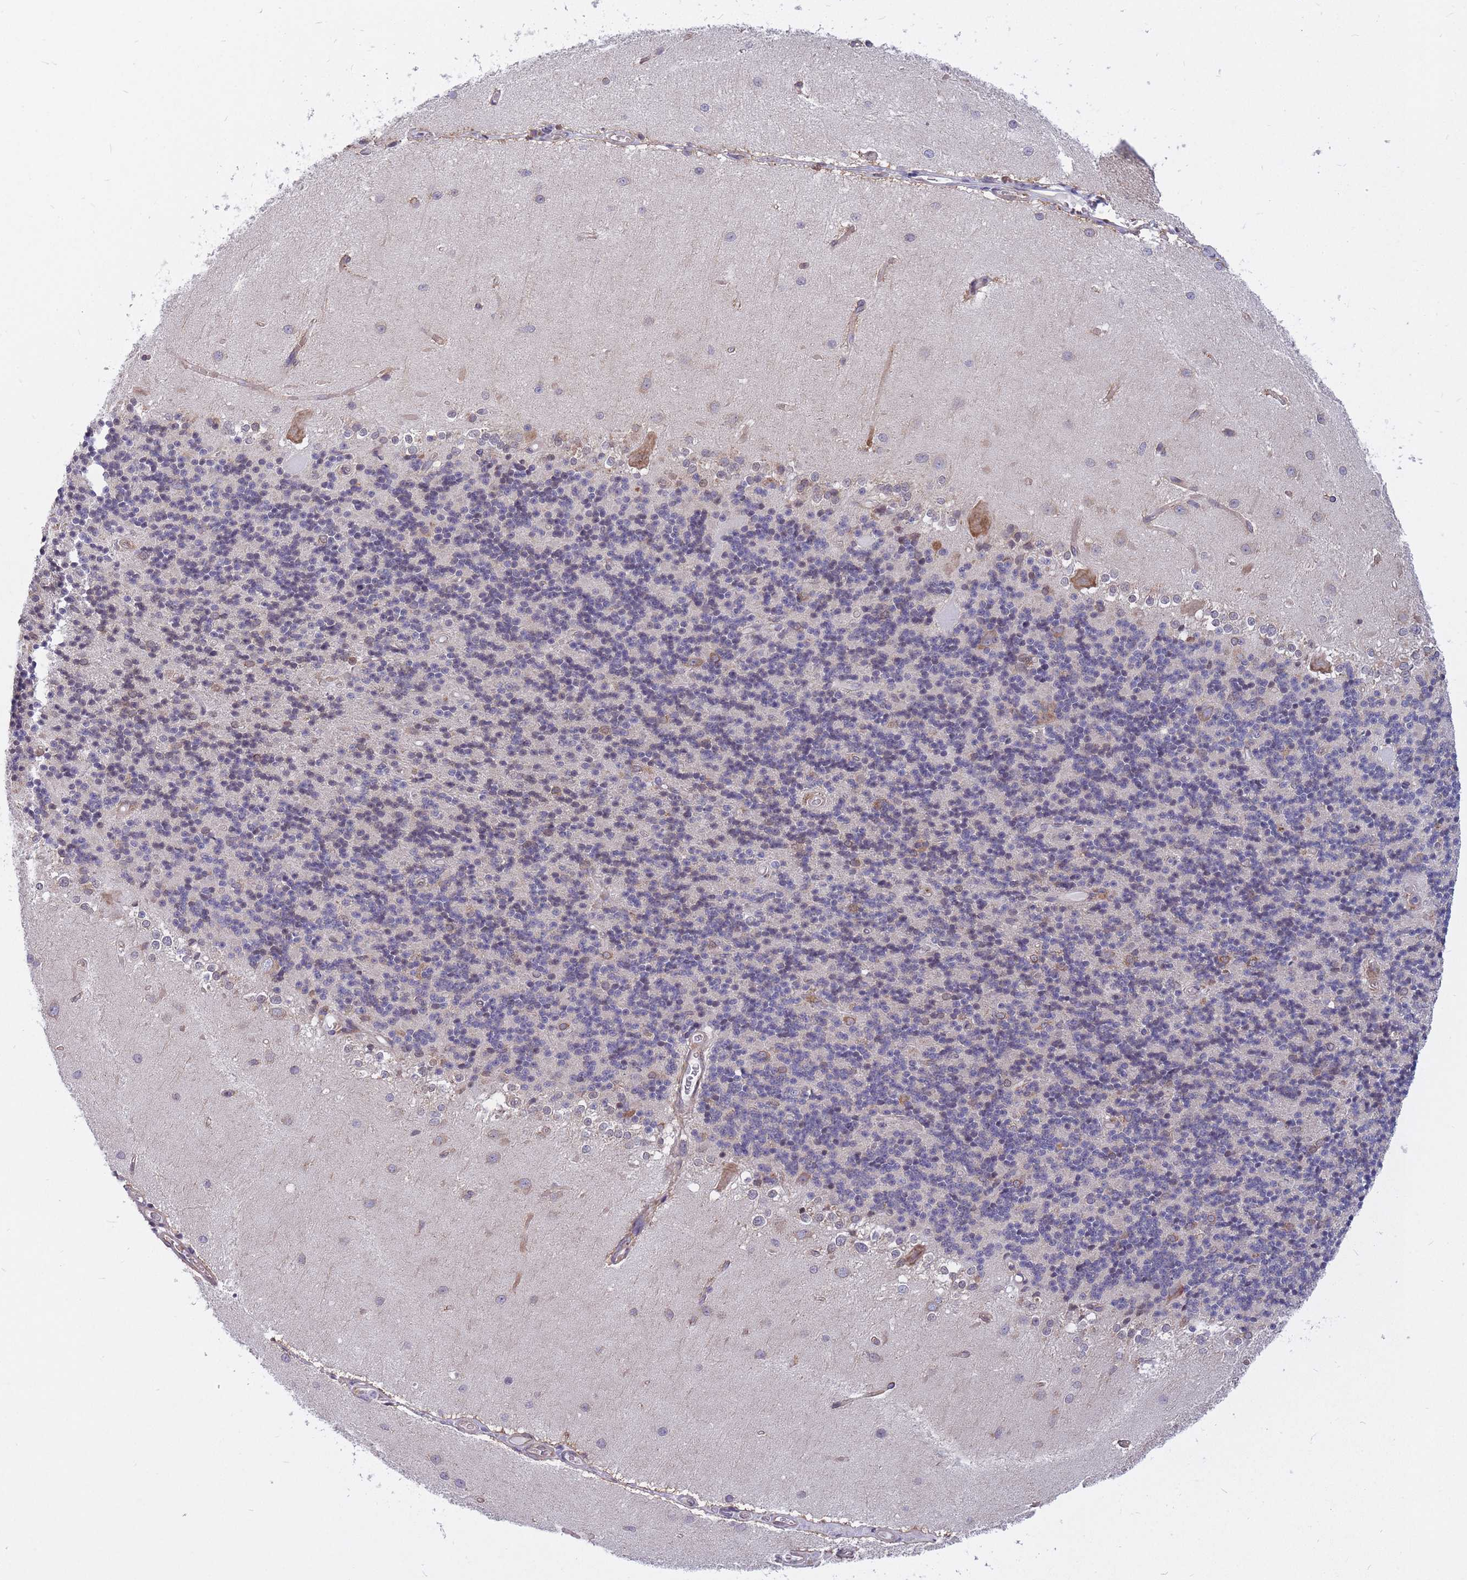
{"staining": {"intensity": "weak", "quantity": "25%-75%", "location": "cytoplasmic/membranous"}, "tissue": "cerebellum", "cell_type": "Cells in granular layer", "image_type": "normal", "snomed": [{"axis": "morphology", "description": "Normal tissue, NOS"}, {"axis": "topography", "description": "Cerebellum"}], "caption": "IHC image of unremarkable cerebellum: human cerebellum stained using immunohistochemistry (IHC) reveals low levels of weak protein expression localized specifically in the cytoplasmic/membranous of cells in granular layer, appearing as a cytoplasmic/membranous brown color.", "gene": "CCDC124", "patient": {"sex": "female", "age": 29}}